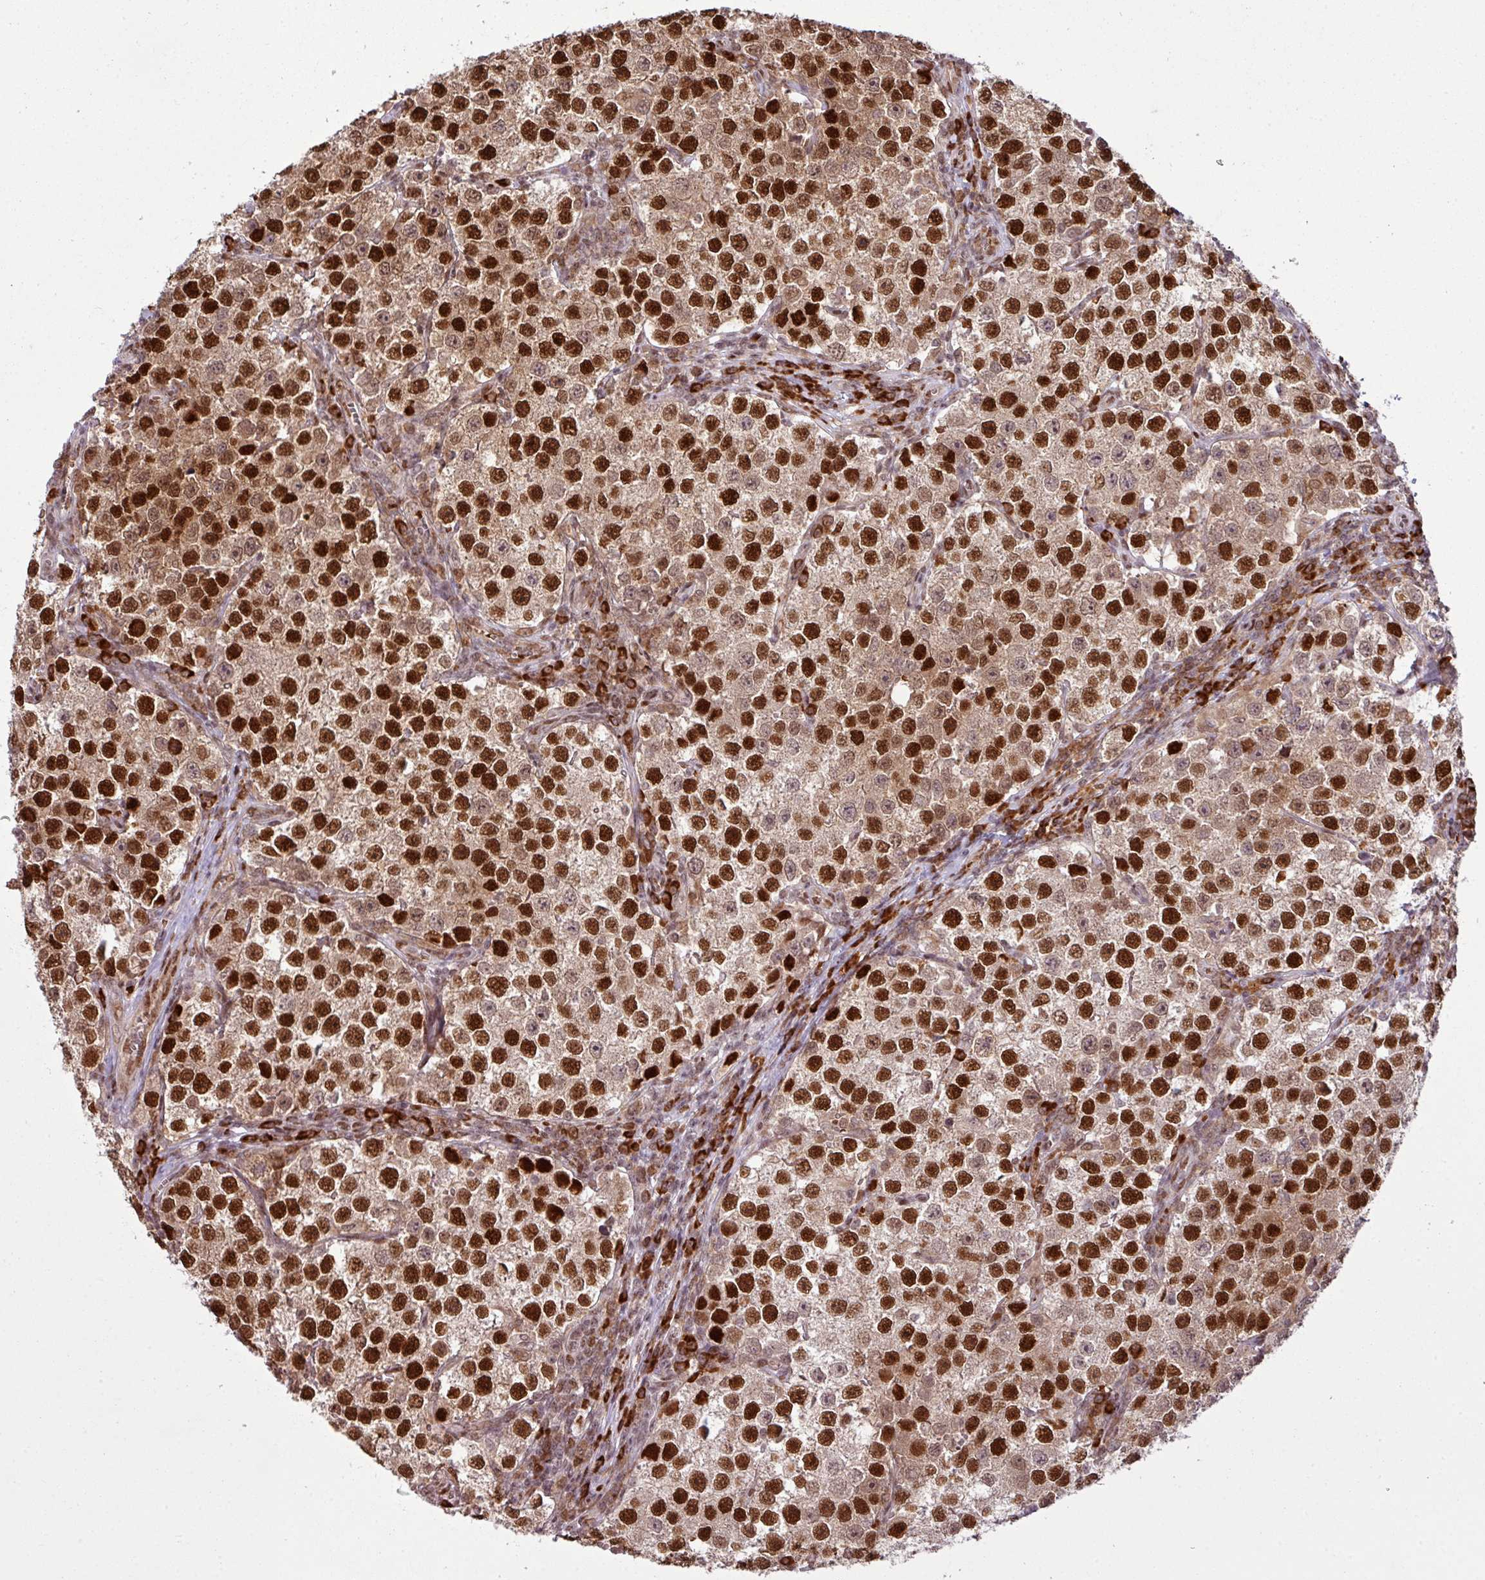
{"staining": {"intensity": "strong", "quantity": ">75%", "location": "nuclear"}, "tissue": "testis cancer", "cell_type": "Tumor cells", "image_type": "cancer", "snomed": [{"axis": "morphology", "description": "Seminoma, NOS"}, {"axis": "topography", "description": "Testis"}], "caption": "Seminoma (testis) was stained to show a protein in brown. There is high levels of strong nuclear staining in about >75% of tumor cells. (DAB (3,3'-diaminobenzidine) = brown stain, brightfield microscopy at high magnification).", "gene": "PRDM5", "patient": {"sex": "male", "age": 37}}